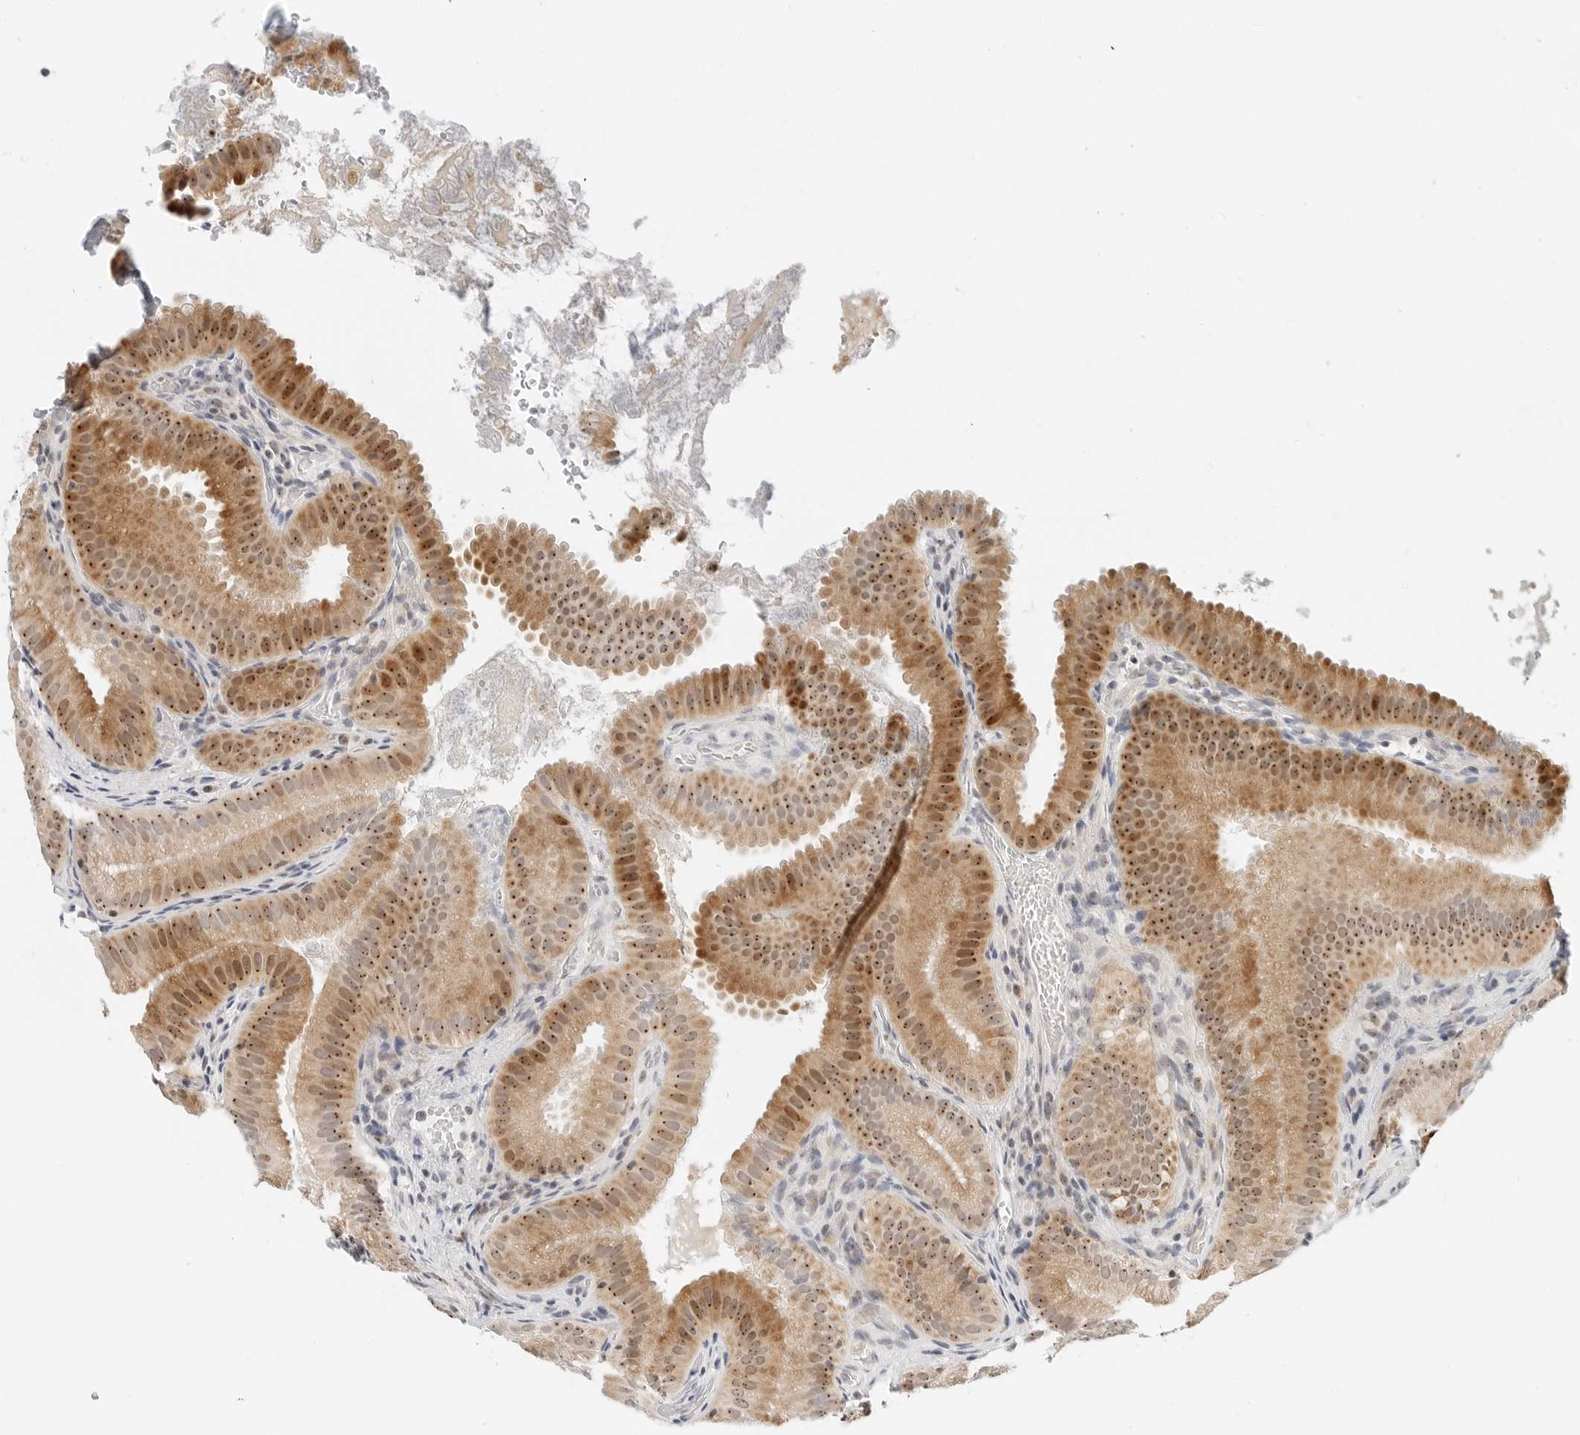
{"staining": {"intensity": "moderate", "quantity": ">75%", "location": "cytoplasmic/membranous,nuclear"}, "tissue": "gallbladder", "cell_type": "Glandular cells", "image_type": "normal", "snomed": [{"axis": "morphology", "description": "Normal tissue, NOS"}, {"axis": "topography", "description": "Gallbladder"}], "caption": "Gallbladder stained for a protein (brown) reveals moderate cytoplasmic/membranous,nuclear positive positivity in about >75% of glandular cells.", "gene": "RIMKLA", "patient": {"sex": "female", "age": 30}}